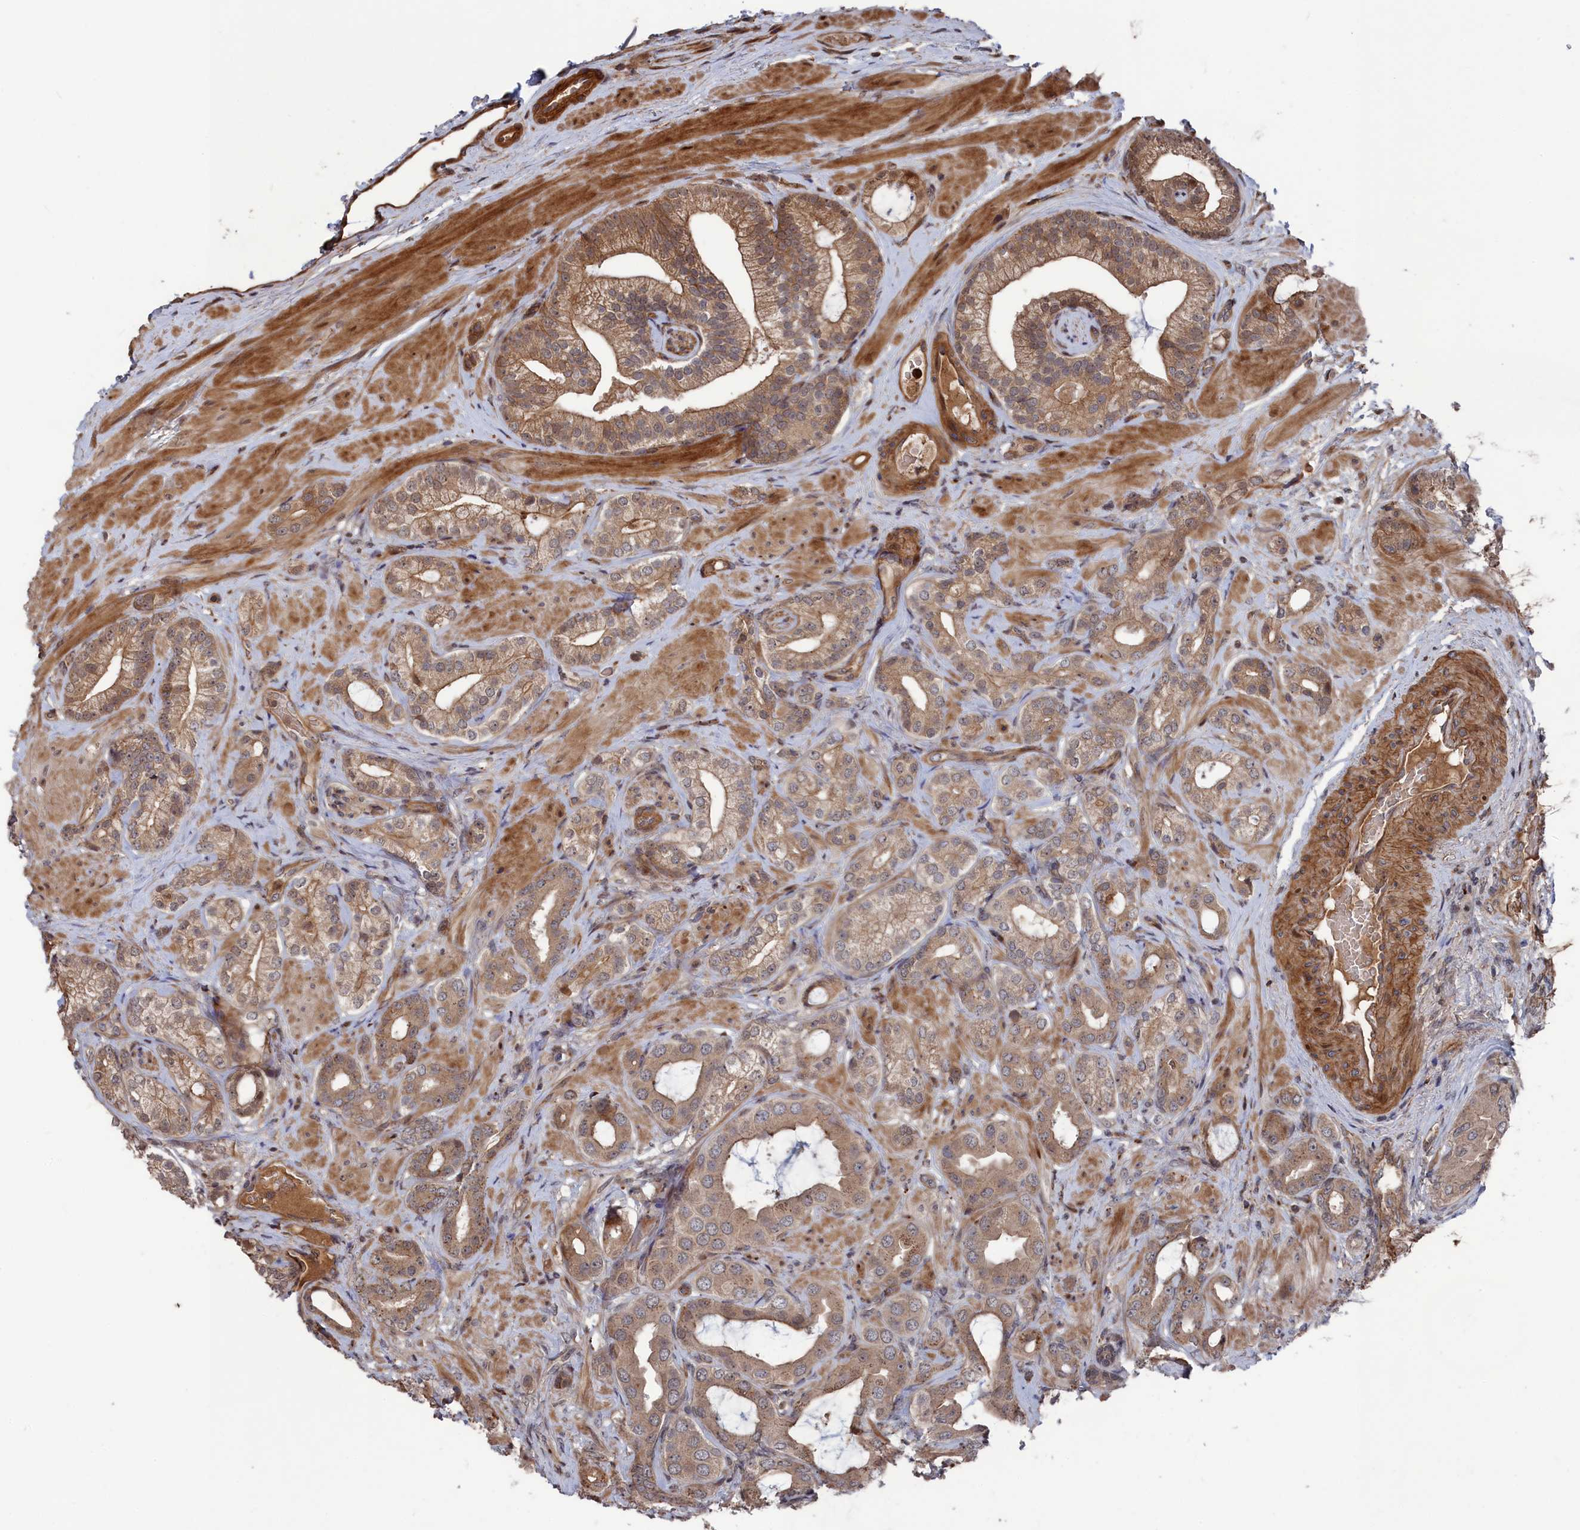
{"staining": {"intensity": "moderate", "quantity": "25%-75%", "location": "cytoplasmic/membranous"}, "tissue": "prostate cancer", "cell_type": "Tumor cells", "image_type": "cancer", "snomed": [{"axis": "morphology", "description": "Adenocarcinoma, Low grade"}, {"axis": "topography", "description": "Prostate"}], "caption": "Tumor cells display medium levels of moderate cytoplasmic/membranous staining in approximately 25%-75% of cells in low-grade adenocarcinoma (prostate). The staining was performed using DAB (3,3'-diaminobenzidine) to visualize the protein expression in brown, while the nuclei were stained in blue with hematoxylin (Magnification: 20x).", "gene": "PLA2G15", "patient": {"sex": "male", "age": 57}}